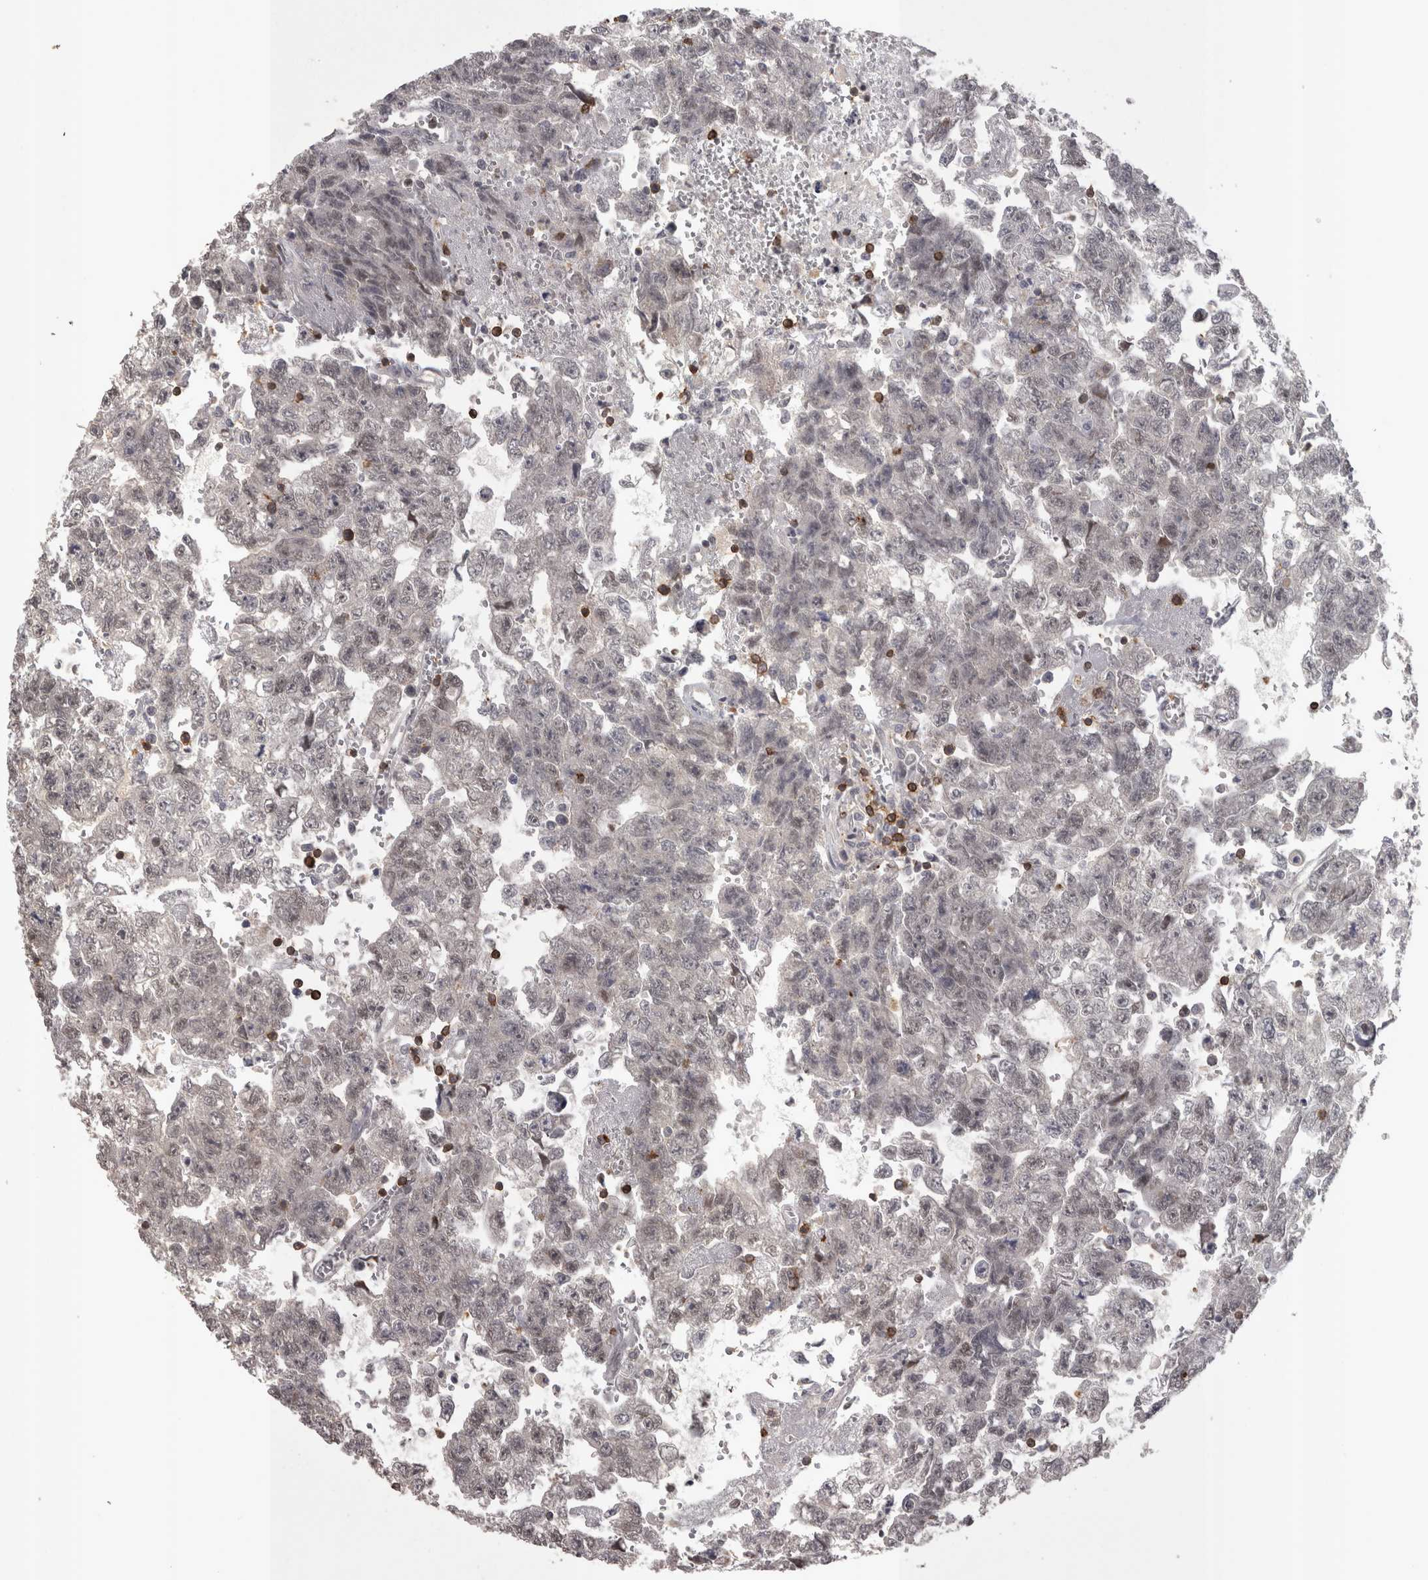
{"staining": {"intensity": "weak", "quantity": ">75%", "location": "nuclear"}, "tissue": "testis cancer", "cell_type": "Tumor cells", "image_type": "cancer", "snomed": [{"axis": "morphology", "description": "Seminoma, NOS"}, {"axis": "morphology", "description": "Carcinoma, Embryonal, NOS"}, {"axis": "topography", "description": "Testis"}], "caption": "Immunohistochemical staining of human testis embryonal carcinoma exhibits low levels of weak nuclear protein expression in approximately >75% of tumor cells.", "gene": "SKAP1", "patient": {"sex": "male", "age": 38}}